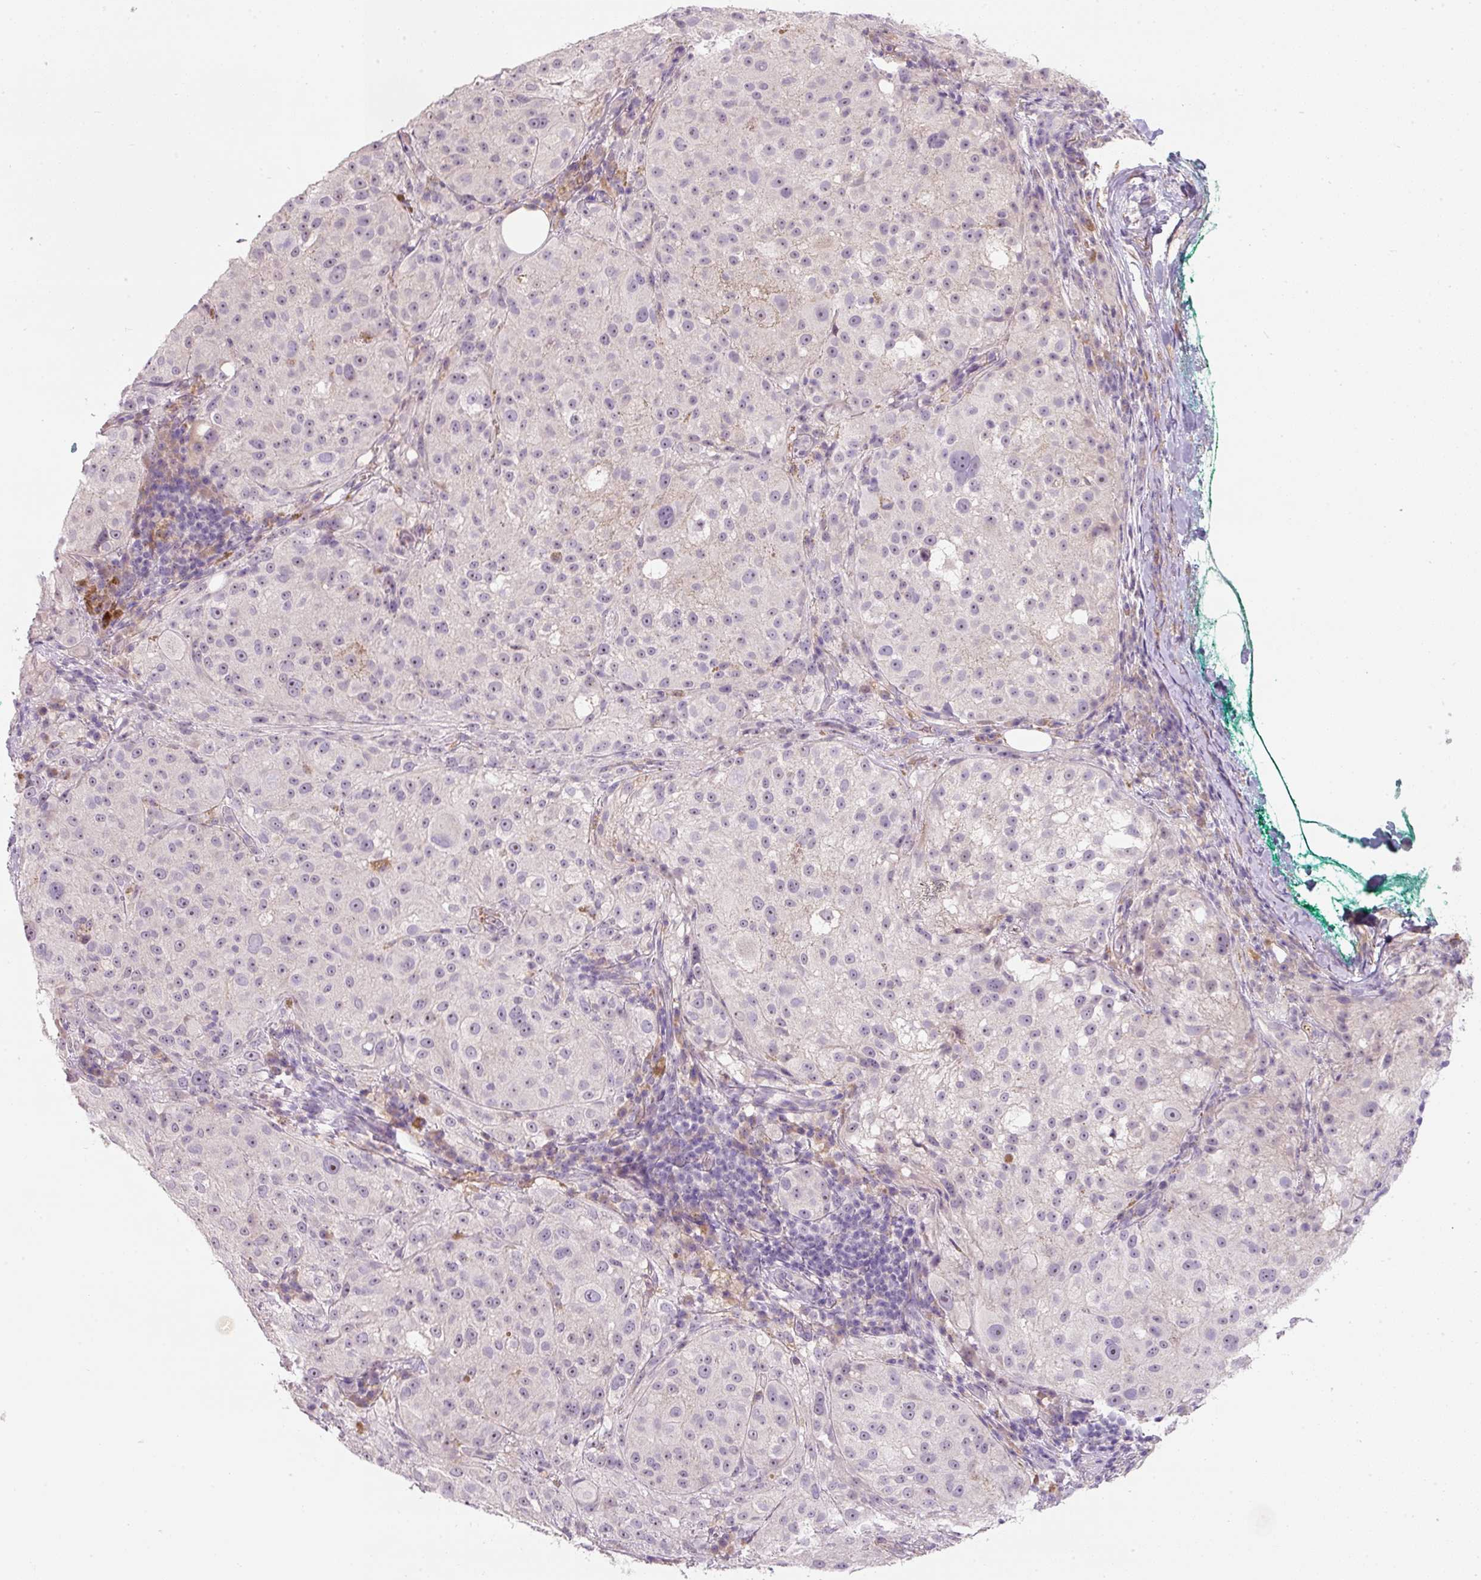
{"staining": {"intensity": "weak", "quantity": "<25%", "location": "nuclear"}, "tissue": "melanoma", "cell_type": "Tumor cells", "image_type": "cancer", "snomed": [{"axis": "morphology", "description": "Necrosis, NOS"}, {"axis": "morphology", "description": "Malignant melanoma, NOS"}, {"axis": "topography", "description": "Skin"}], "caption": "This is a photomicrograph of IHC staining of malignant melanoma, which shows no staining in tumor cells. The staining was performed using DAB (3,3'-diaminobenzidine) to visualize the protein expression in brown, while the nuclei were stained in blue with hematoxylin (Magnification: 20x).", "gene": "TMEM37", "patient": {"sex": "female", "age": 87}}